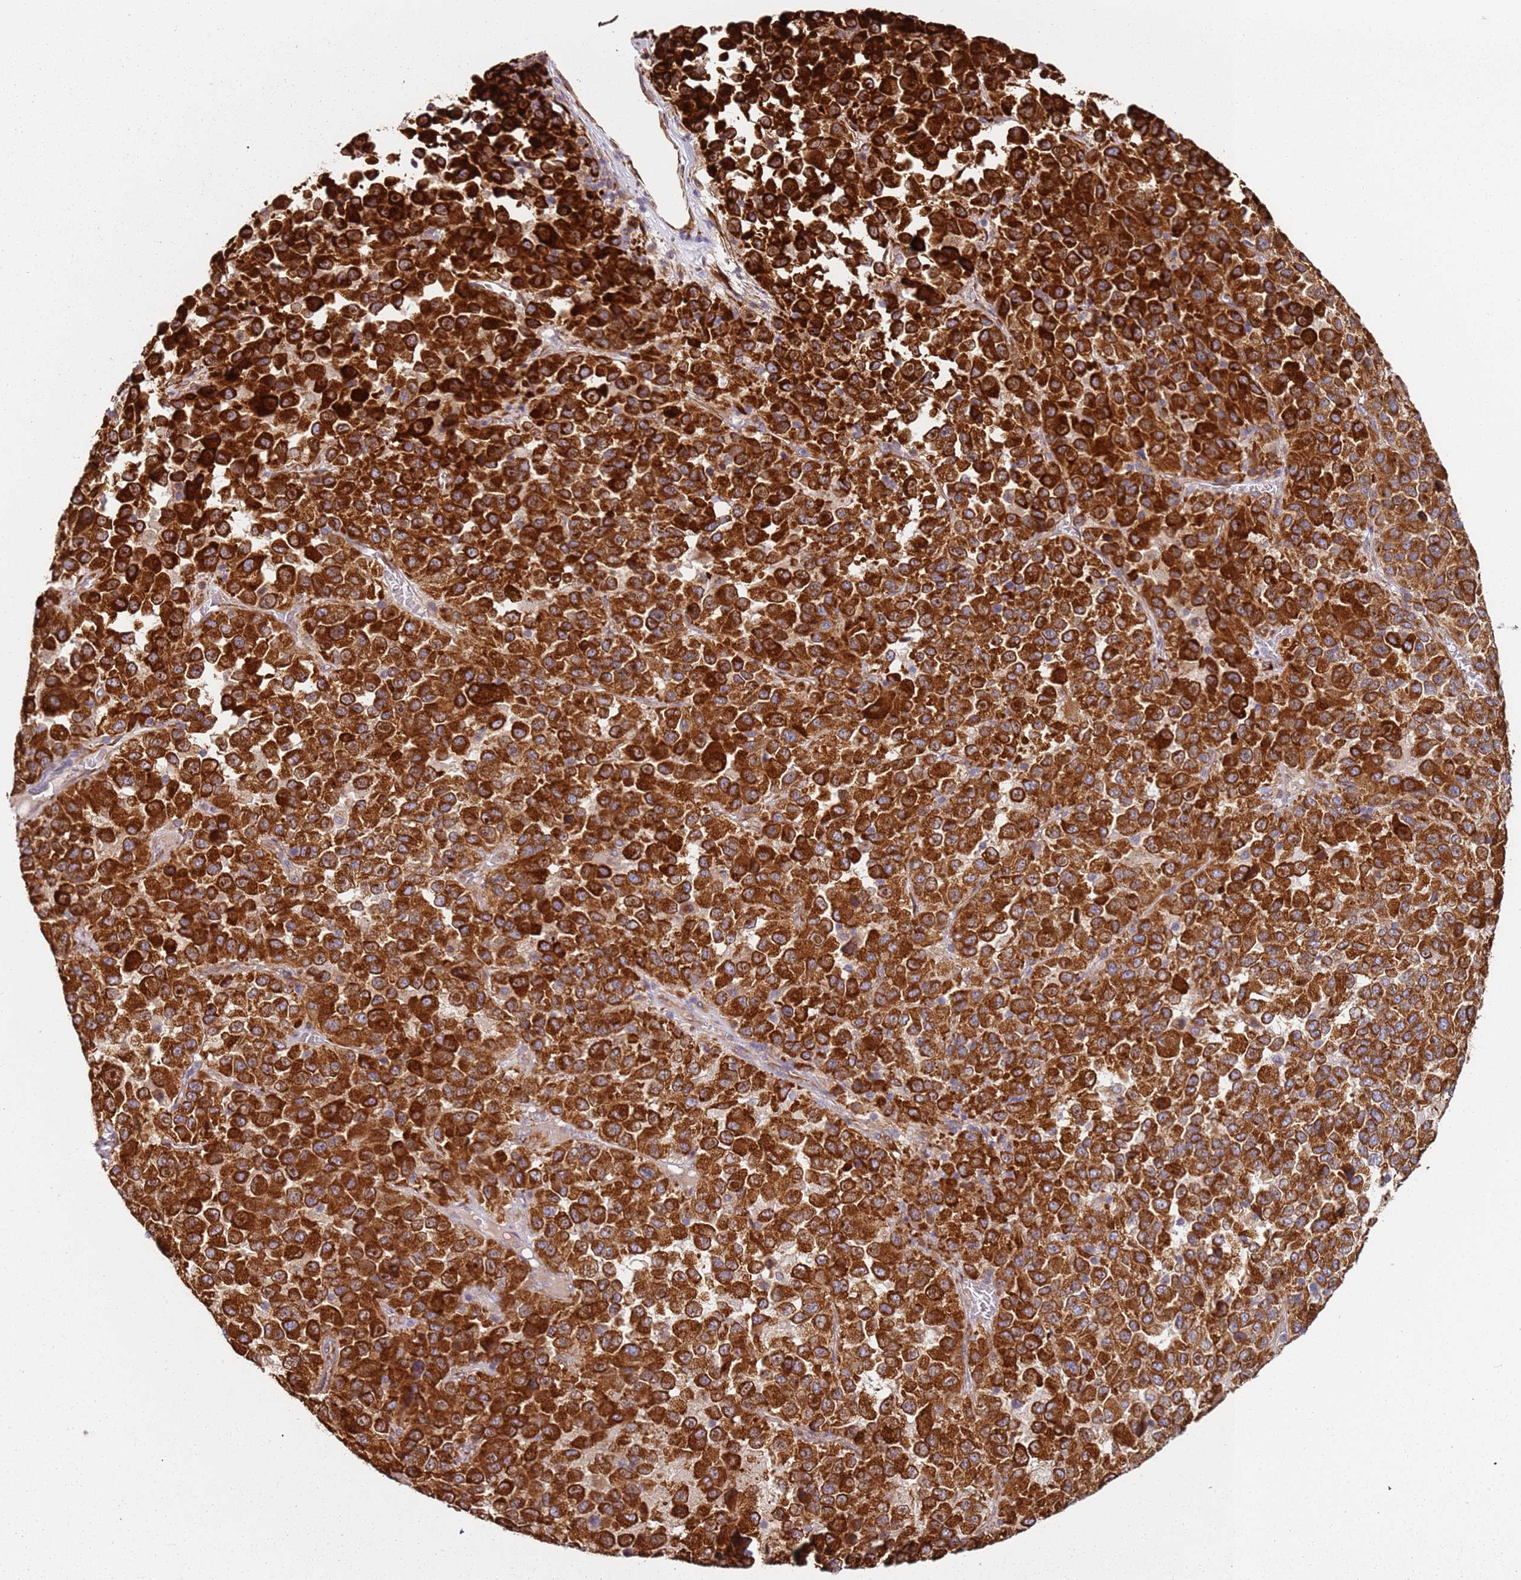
{"staining": {"intensity": "strong", "quantity": ">75%", "location": "cytoplasmic/membranous"}, "tissue": "melanoma", "cell_type": "Tumor cells", "image_type": "cancer", "snomed": [{"axis": "morphology", "description": "Malignant melanoma, Metastatic site"}, {"axis": "topography", "description": "Lung"}], "caption": "Tumor cells demonstrate high levels of strong cytoplasmic/membranous positivity in approximately >75% of cells in melanoma. (DAB (3,3'-diaminobenzidine) IHC with brightfield microscopy, high magnification).", "gene": "ARFRP1", "patient": {"sex": "male", "age": 64}}